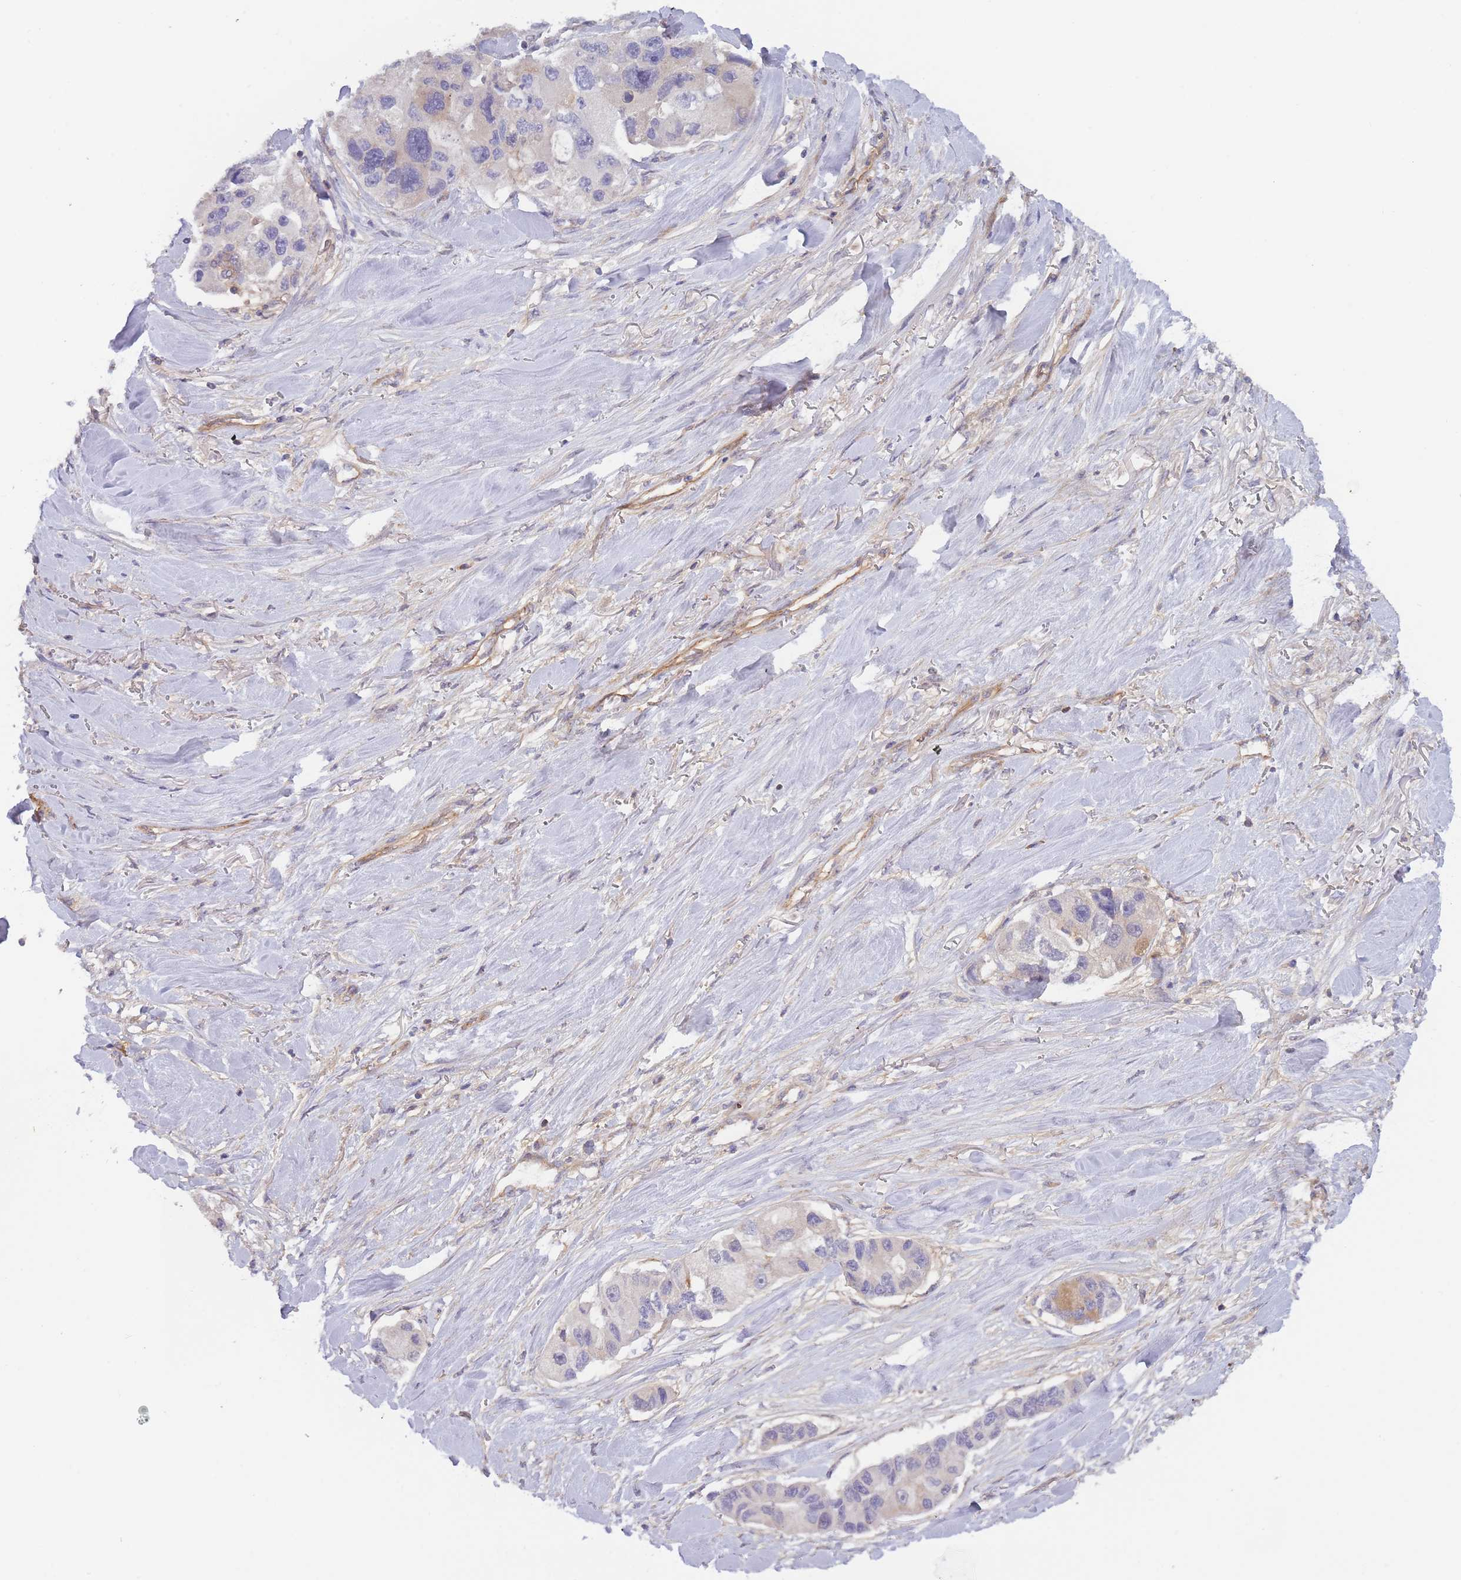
{"staining": {"intensity": "negative", "quantity": "none", "location": "none"}, "tissue": "lung cancer", "cell_type": "Tumor cells", "image_type": "cancer", "snomed": [{"axis": "morphology", "description": "Adenocarcinoma, NOS"}, {"axis": "topography", "description": "Lung"}], "caption": "Lung cancer was stained to show a protein in brown. There is no significant positivity in tumor cells.", "gene": "WDR93", "patient": {"sex": "female", "age": 54}}